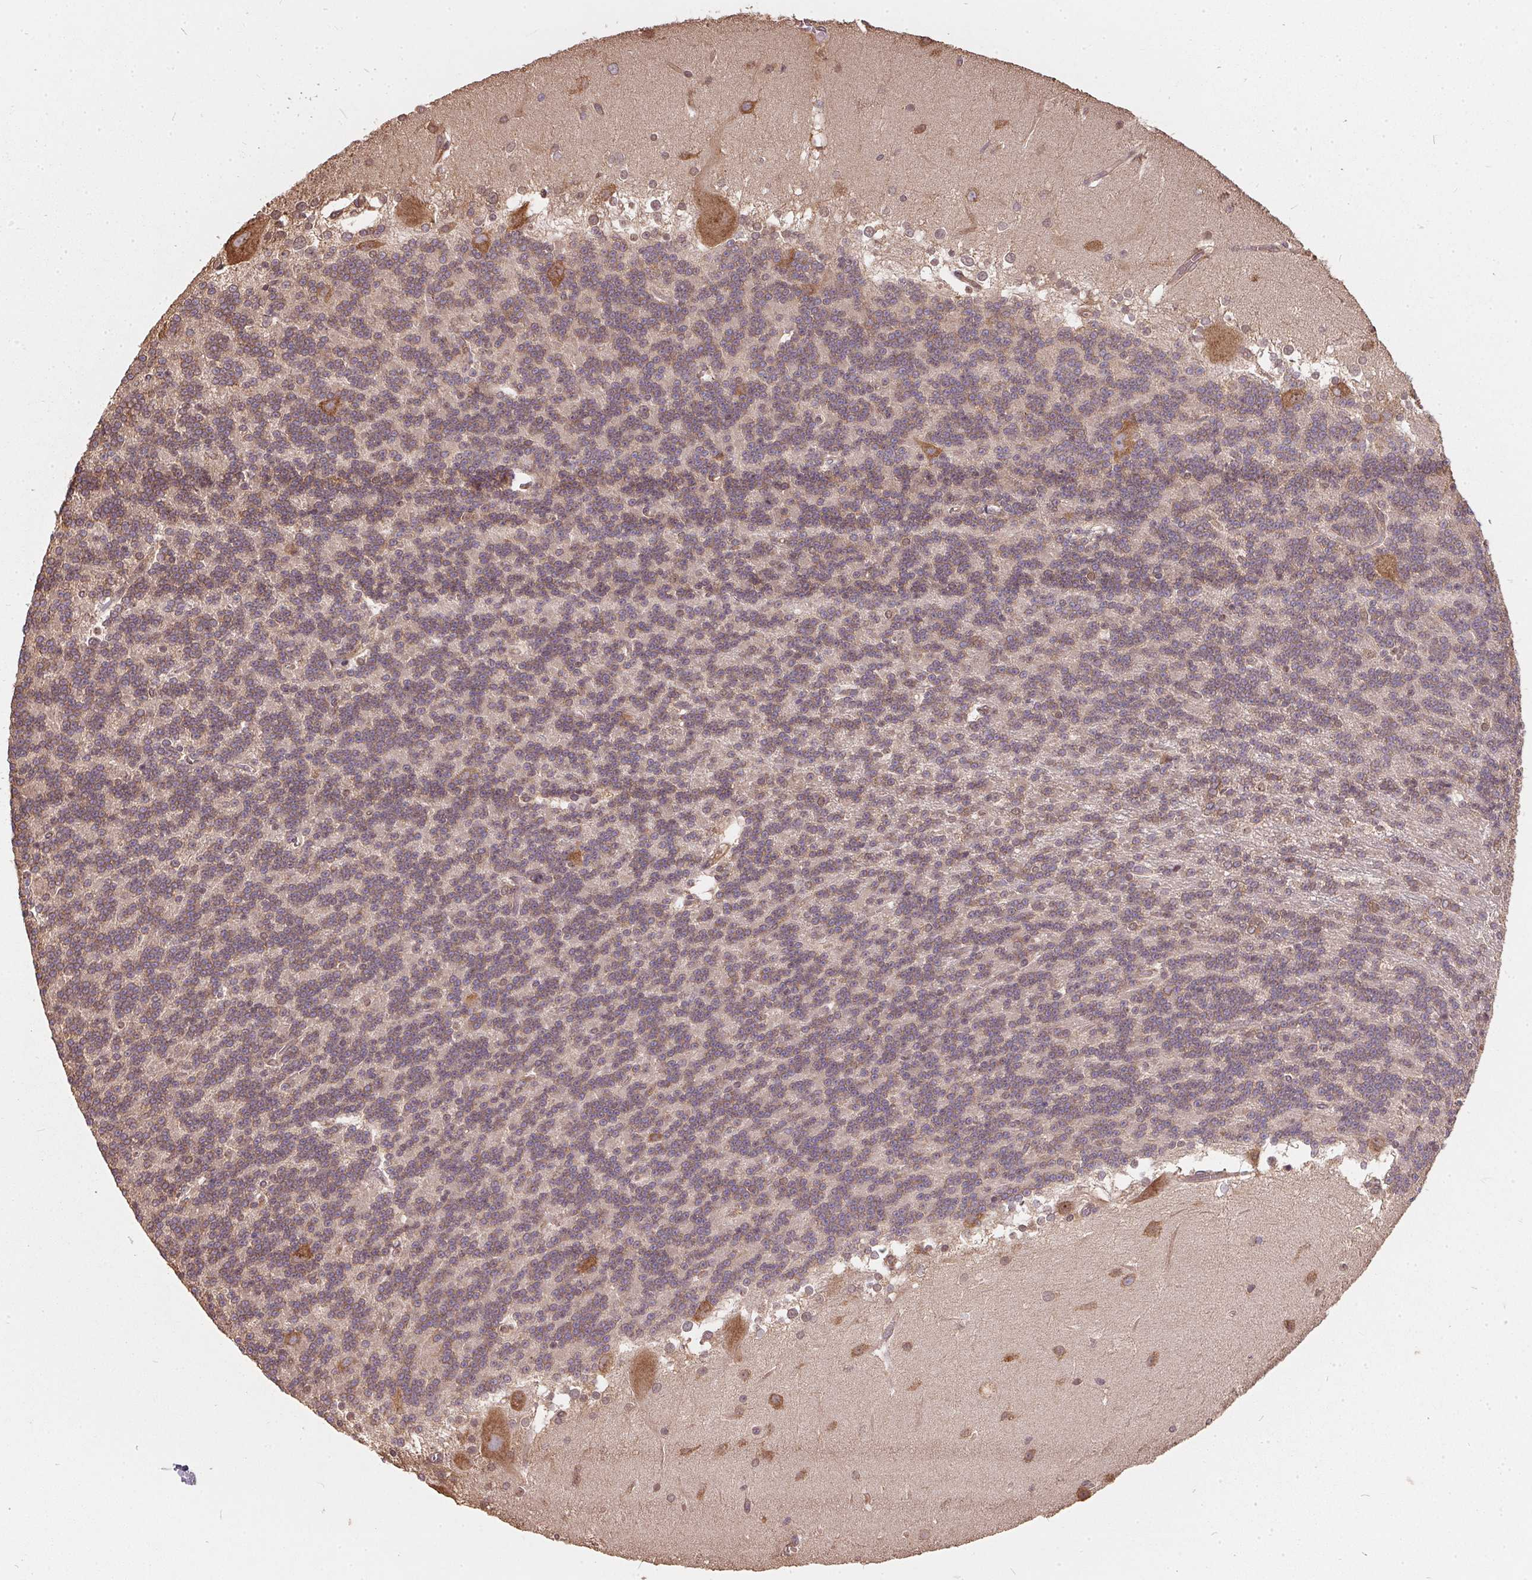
{"staining": {"intensity": "weak", "quantity": "25%-75%", "location": "cytoplasmic/membranous"}, "tissue": "cerebellum", "cell_type": "Cells in granular layer", "image_type": "normal", "snomed": [{"axis": "morphology", "description": "Normal tissue, NOS"}, {"axis": "topography", "description": "Cerebellum"}], "caption": "Immunohistochemistry (IHC) micrograph of normal human cerebellum stained for a protein (brown), which demonstrates low levels of weak cytoplasmic/membranous staining in about 25%-75% of cells in granular layer.", "gene": "EIF2S1", "patient": {"sex": "female", "age": 19}}